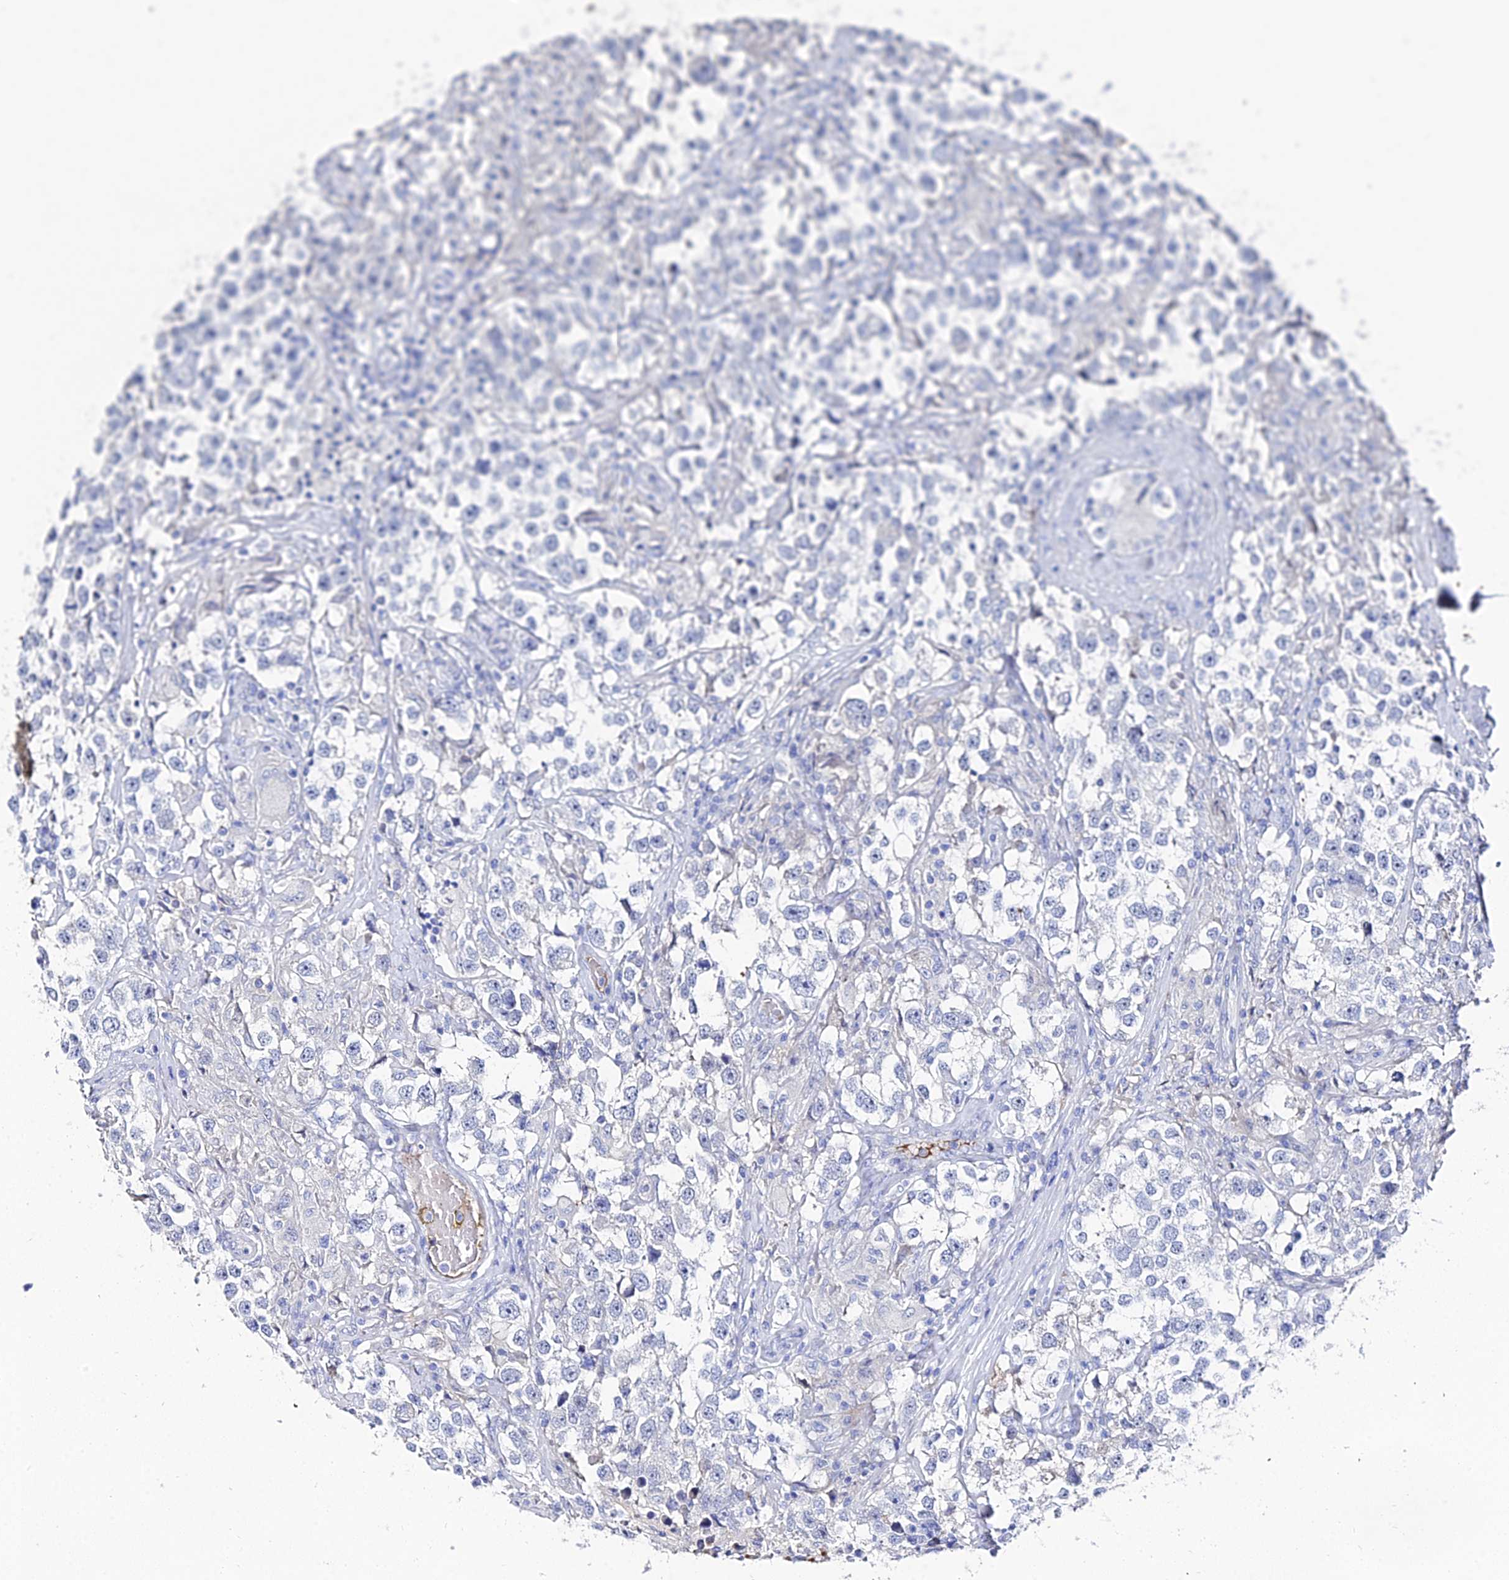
{"staining": {"intensity": "negative", "quantity": "none", "location": "none"}, "tissue": "testis cancer", "cell_type": "Tumor cells", "image_type": "cancer", "snomed": [{"axis": "morphology", "description": "Seminoma, NOS"}, {"axis": "topography", "description": "Testis"}], "caption": "Immunohistochemistry micrograph of neoplastic tissue: human testis cancer (seminoma) stained with DAB exhibits no significant protein positivity in tumor cells.", "gene": "KRT17", "patient": {"sex": "male", "age": 46}}